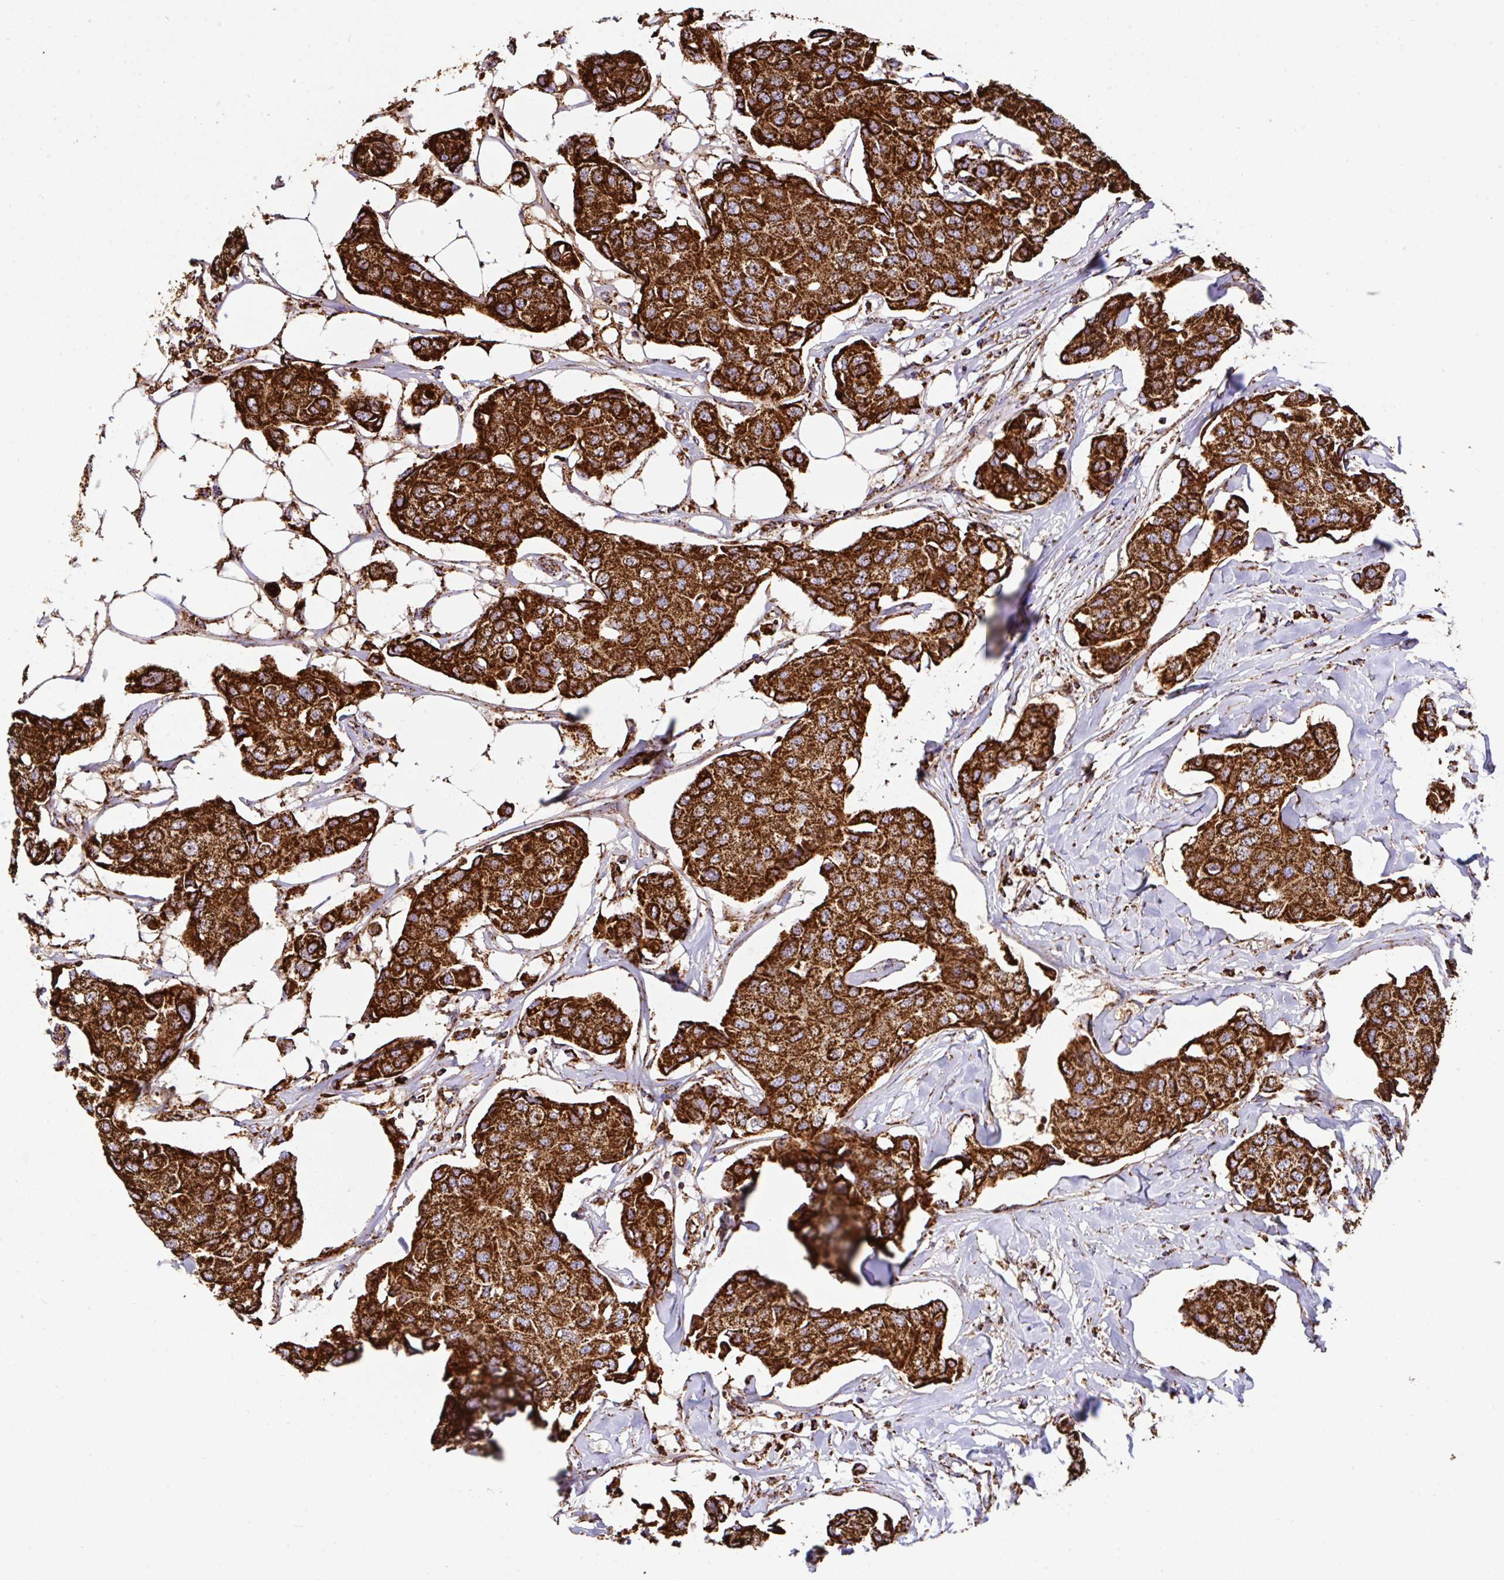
{"staining": {"intensity": "strong", "quantity": ">75%", "location": "cytoplasmic/membranous"}, "tissue": "breast cancer", "cell_type": "Tumor cells", "image_type": "cancer", "snomed": [{"axis": "morphology", "description": "Duct carcinoma"}, {"axis": "topography", "description": "Breast"}, {"axis": "topography", "description": "Lymph node"}], "caption": "Strong cytoplasmic/membranous staining for a protein is identified in approximately >75% of tumor cells of breast cancer using IHC.", "gene": "ANKRD33B", "patient": {"sex": "female", "age": 80}}